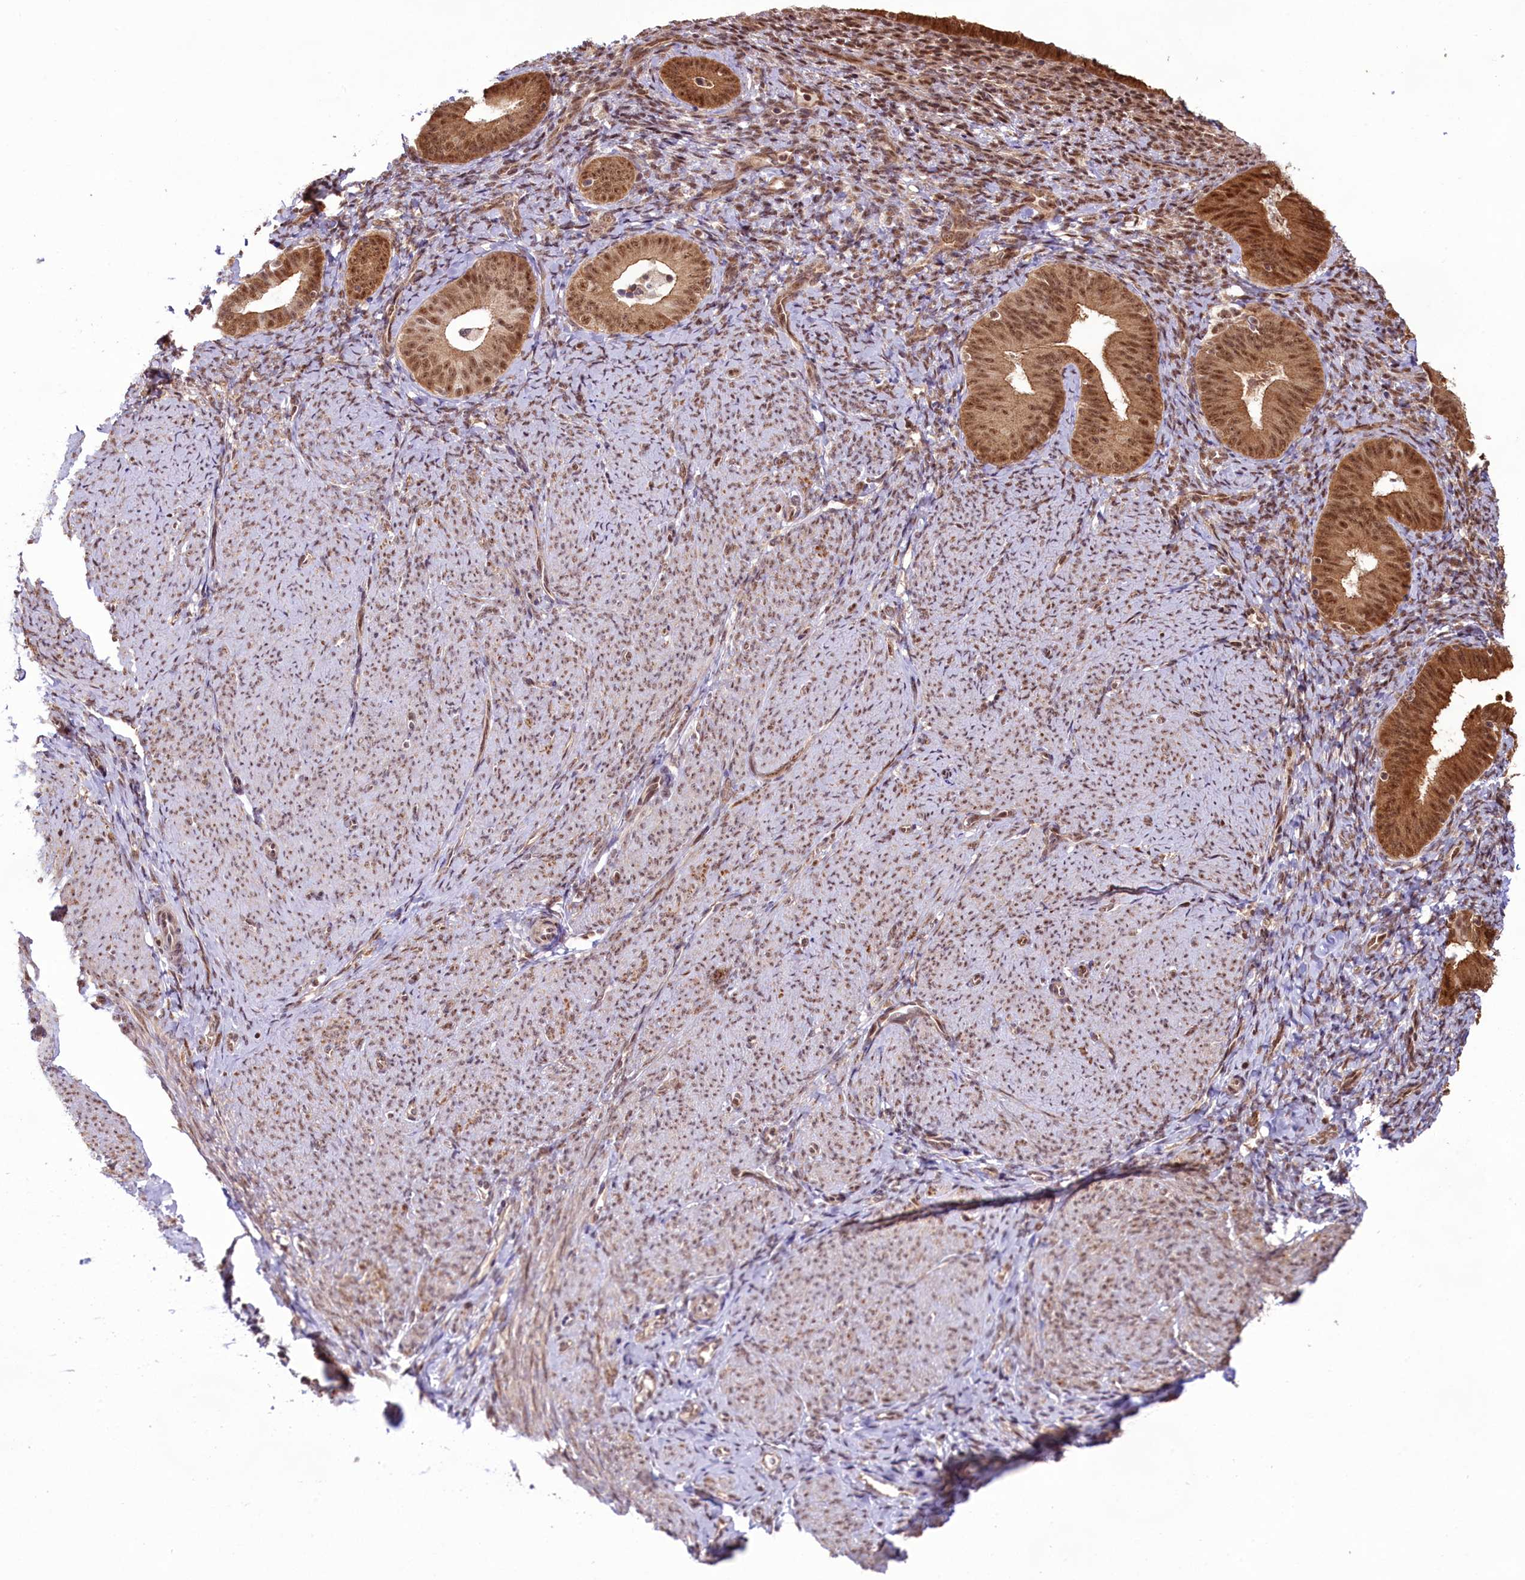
{"staining": {"intensity": "moderate", "quantity": ">75%", "location": "nuclear"}, "tissue": "endometrium", "cell_type": "Cells in endometrial stroma", "image_type": "normal", "snomed": [{"axis": "morphology", "description": "Normal tissue, NOS"}, {"axis": "topography", "description": "Endometrium"}], "caption": "Immunohistochemical staining of normal endometrium displays medium levels of moderate nuclear positivity in about >75% of cells in endometrial stroma.", "gene": "CARD8", "patient": {"sex": "female", "age": 65}}